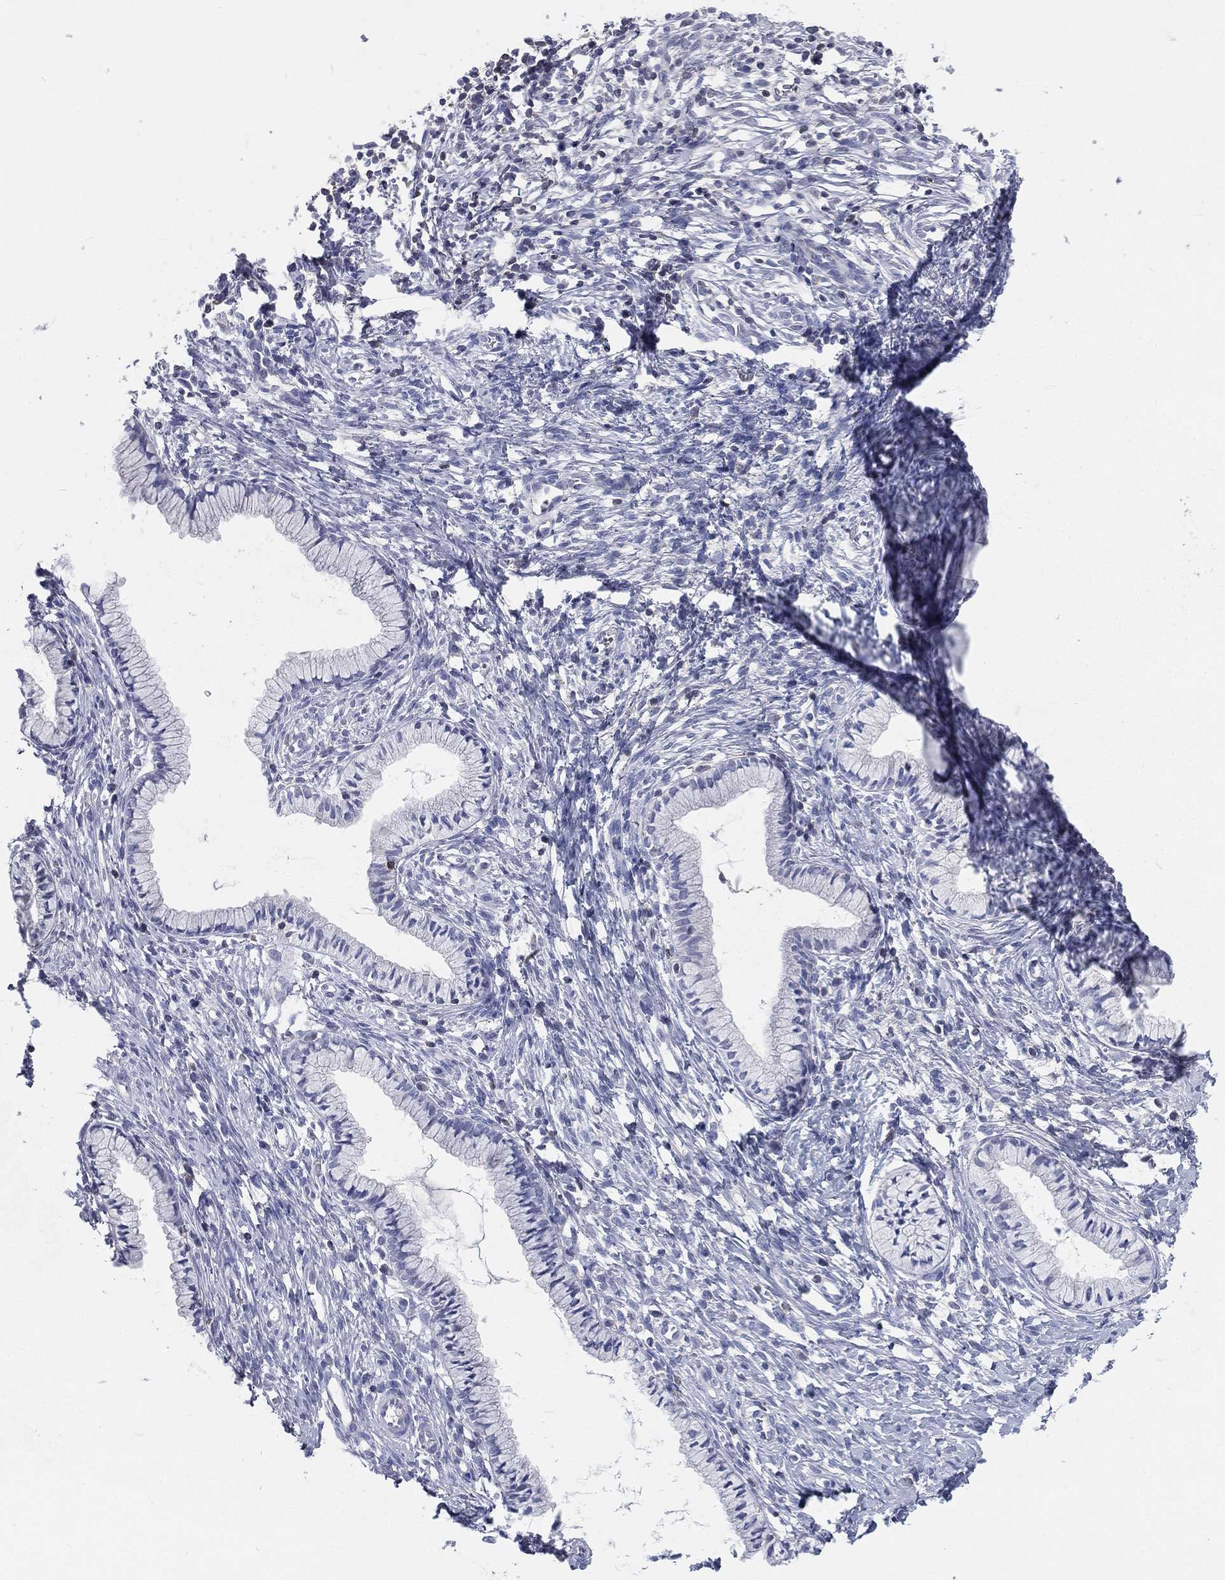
{"staining": {"intensity": "negative", "quantity": "none", "location": "none"}, "tissue": "cervix", "cell_type": "Glandular cells", "image_type": "normal", "snomed": [{"axis": "morphology", "description": "Normal tissue, NOS"}, {"axis": "topography", "description": "Cervix"}], "caption": "Immunohistochemistry of normal cervix shows no expression in glandular cells.", "gene": "CD3D", "patient": {"sex": "female", "age": 39}}